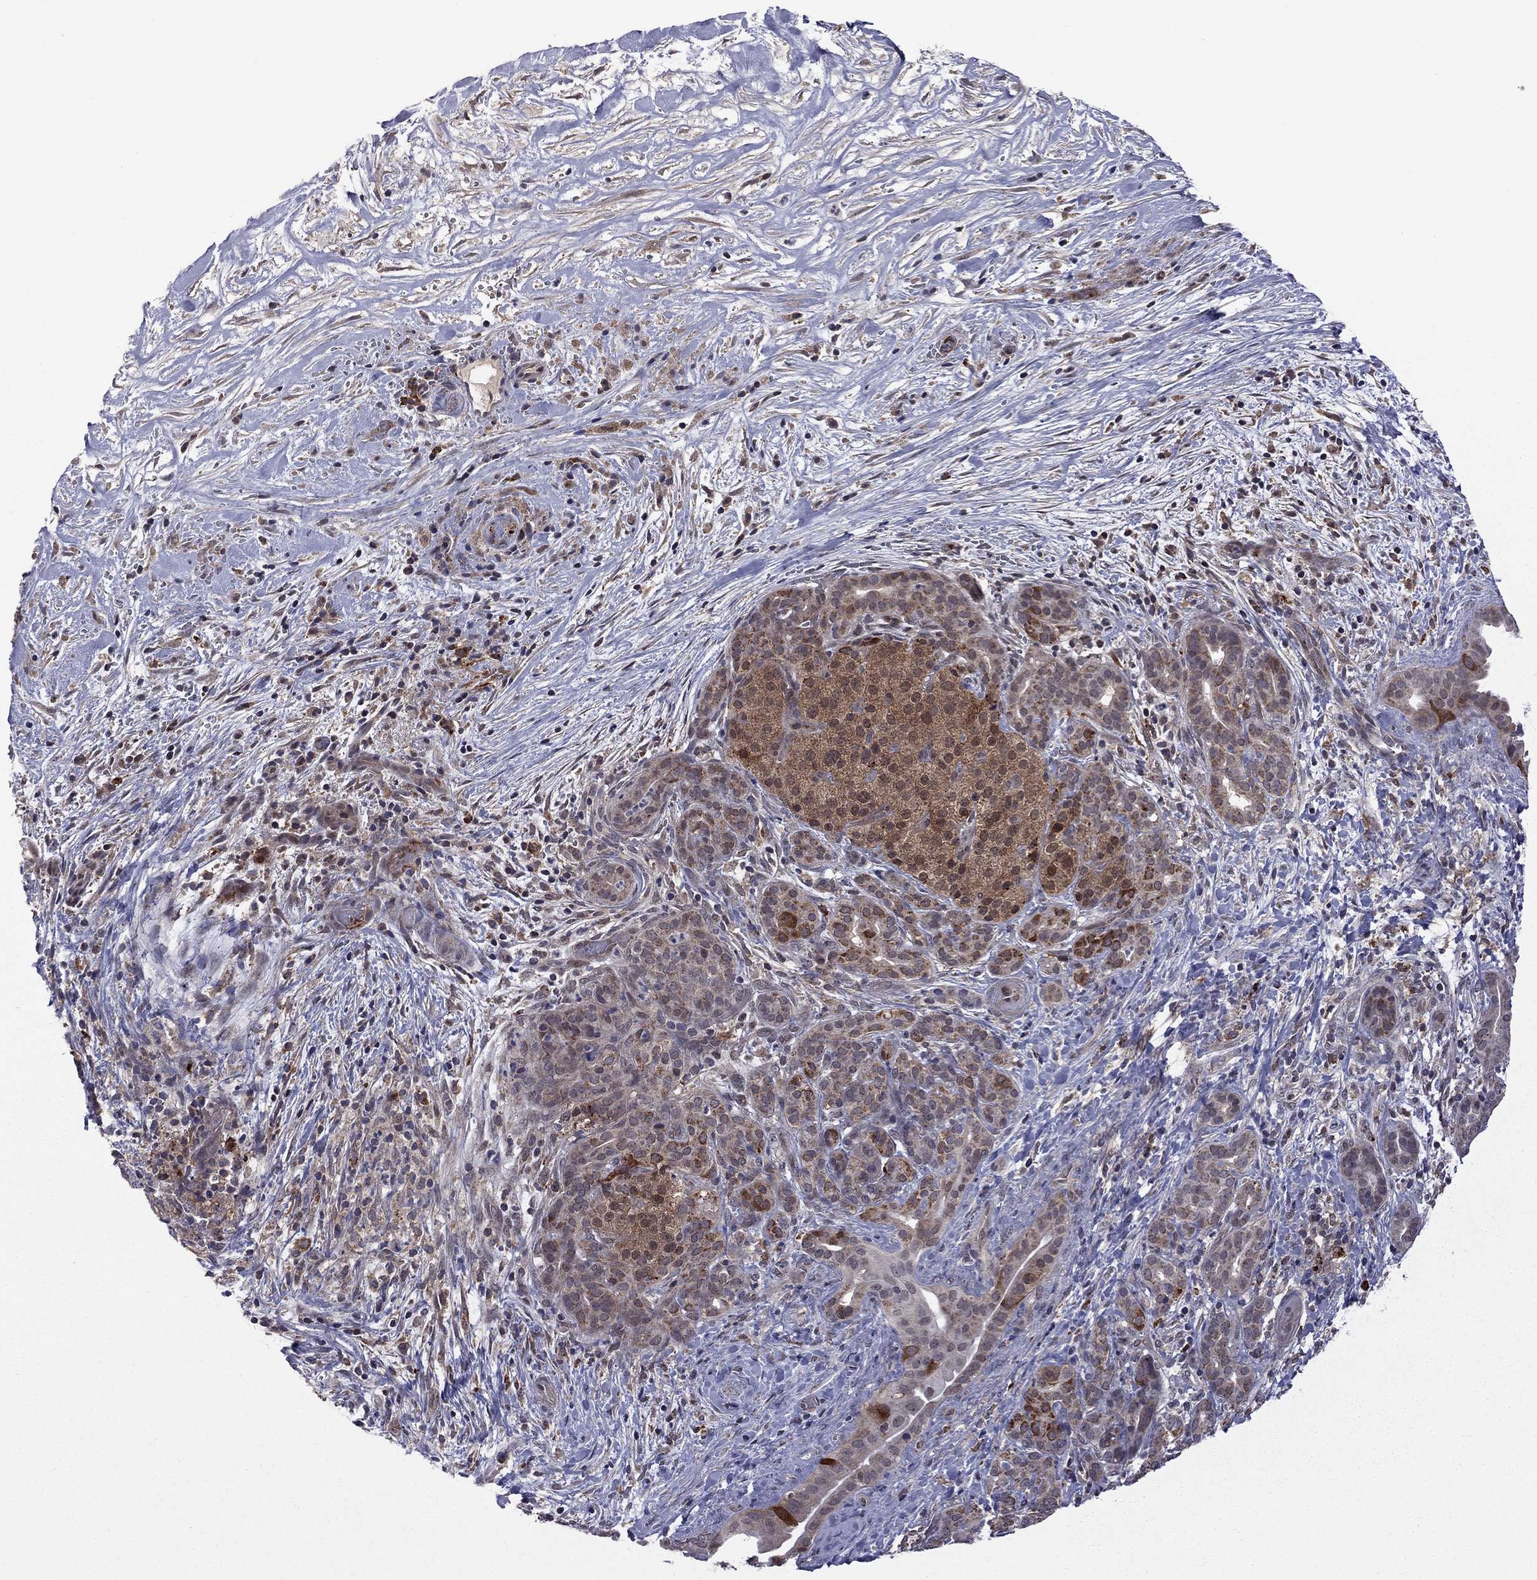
{"staining": {"intensity": "strong", "quantity": "<25%", "location": "cytoplasmic/membranous,nuclear"}, "tissue": "pancreatic cancer", "cell_type": "Tumor cells", "image_type": "cancer", "snomed": [{"axis": "morphology", "description": "Adenocarcinoma, NOS"}, {"axis": "topography", "description": "Pancreas"}], "caption": "Protein positivity by immunohistochemistry (IHC) exhibits strong cytoplasmic/membranous and nuclear expression in about <25% of tumor cells in pancreatic cancer.", "gene": "GPAA1", "patient": {"sex": "male", "age": 44}}